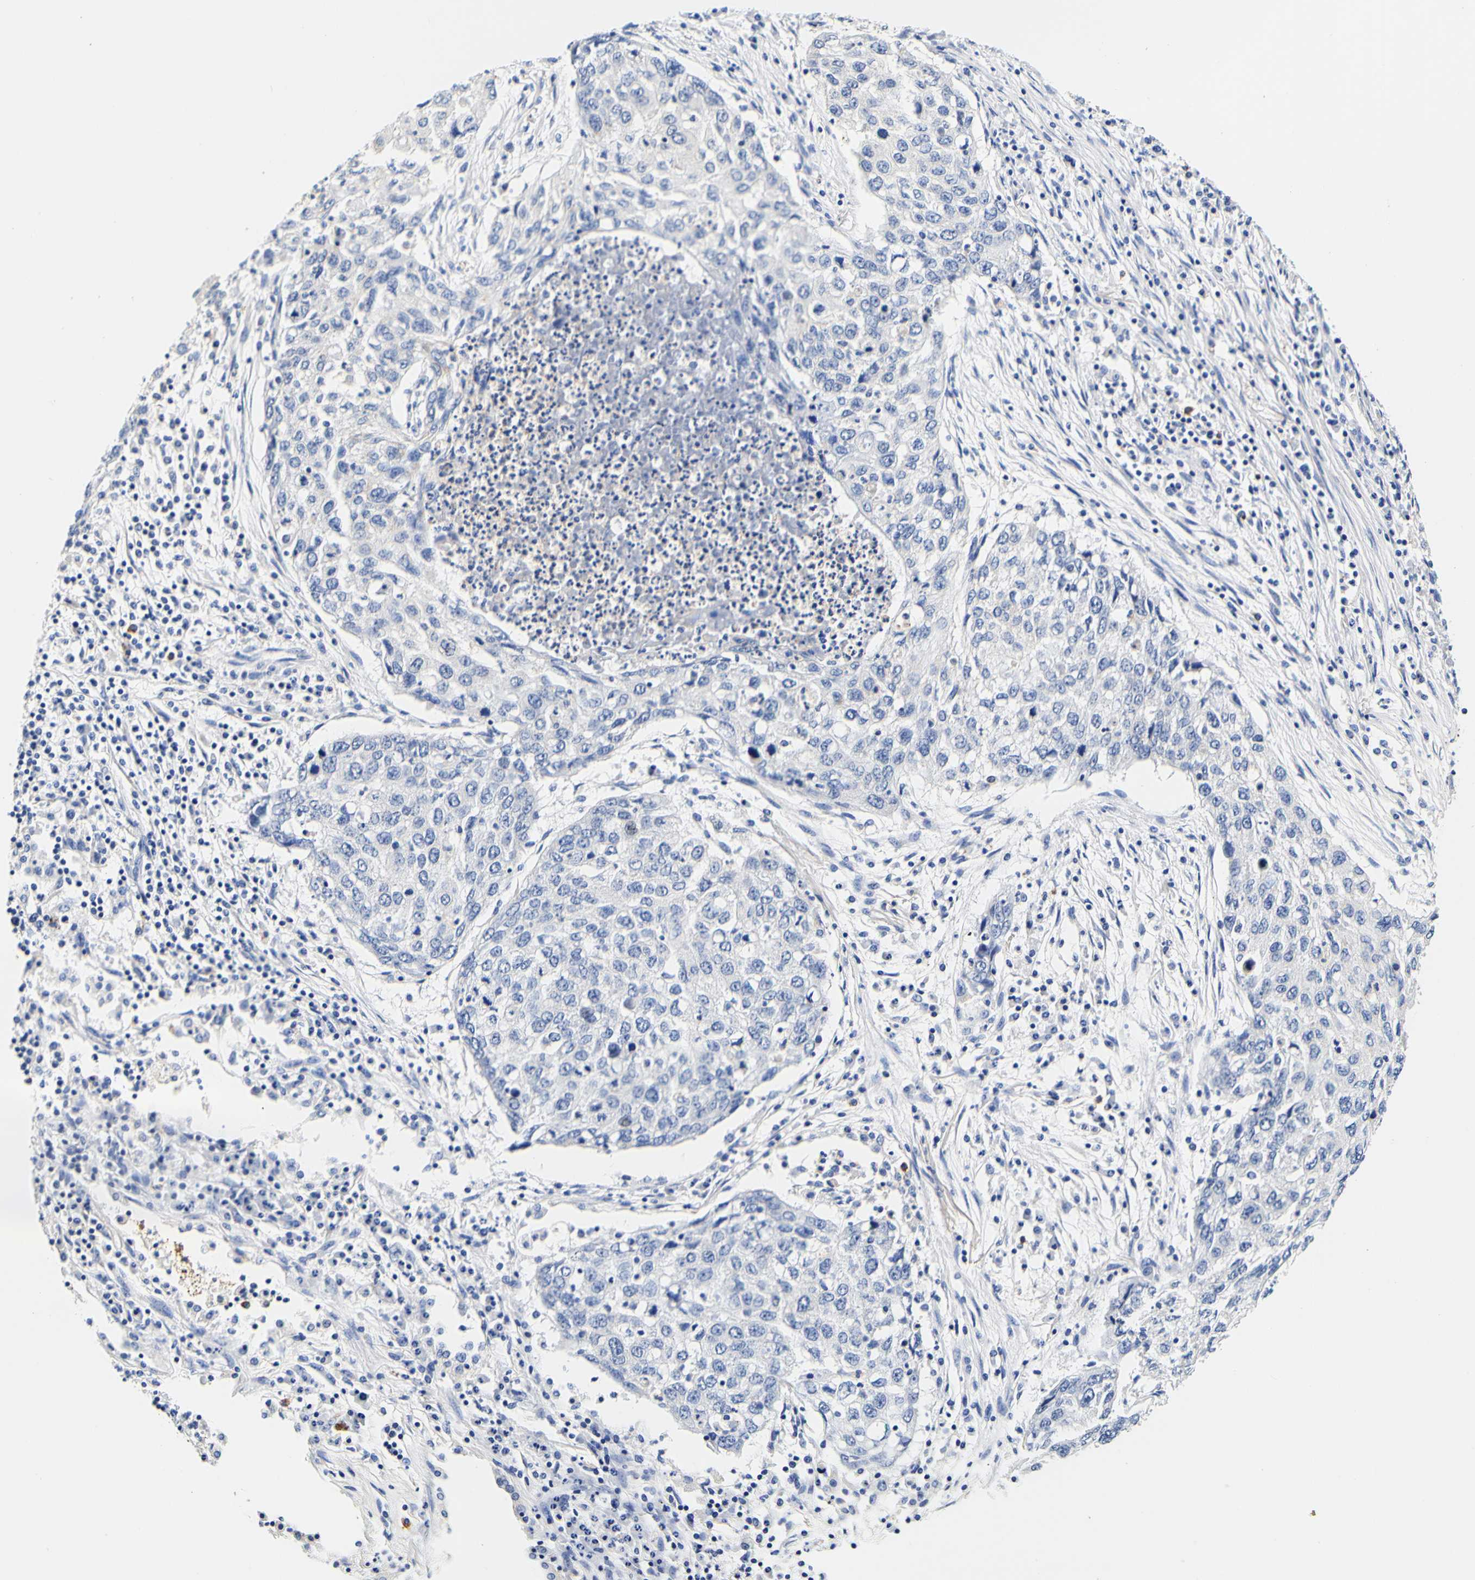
{"staining": {"intensity": "negative", "quantity": "none", "location": "none"}, "tissue": "lung cancer", "cell_type": "Tumor cells", "image_type": "cancer", "snomed": [{"axis": "morphology", "description": "Squamous cell carcinoma, NOS"}, {"axis": "topography", "description": "Lung"}], "caption": "IHC of lung cancer (squamous cell carcinoma) shows no expression in tumor cells.", "gene": "CAMK4", "patient": {"sex": "female", "age": 63}}